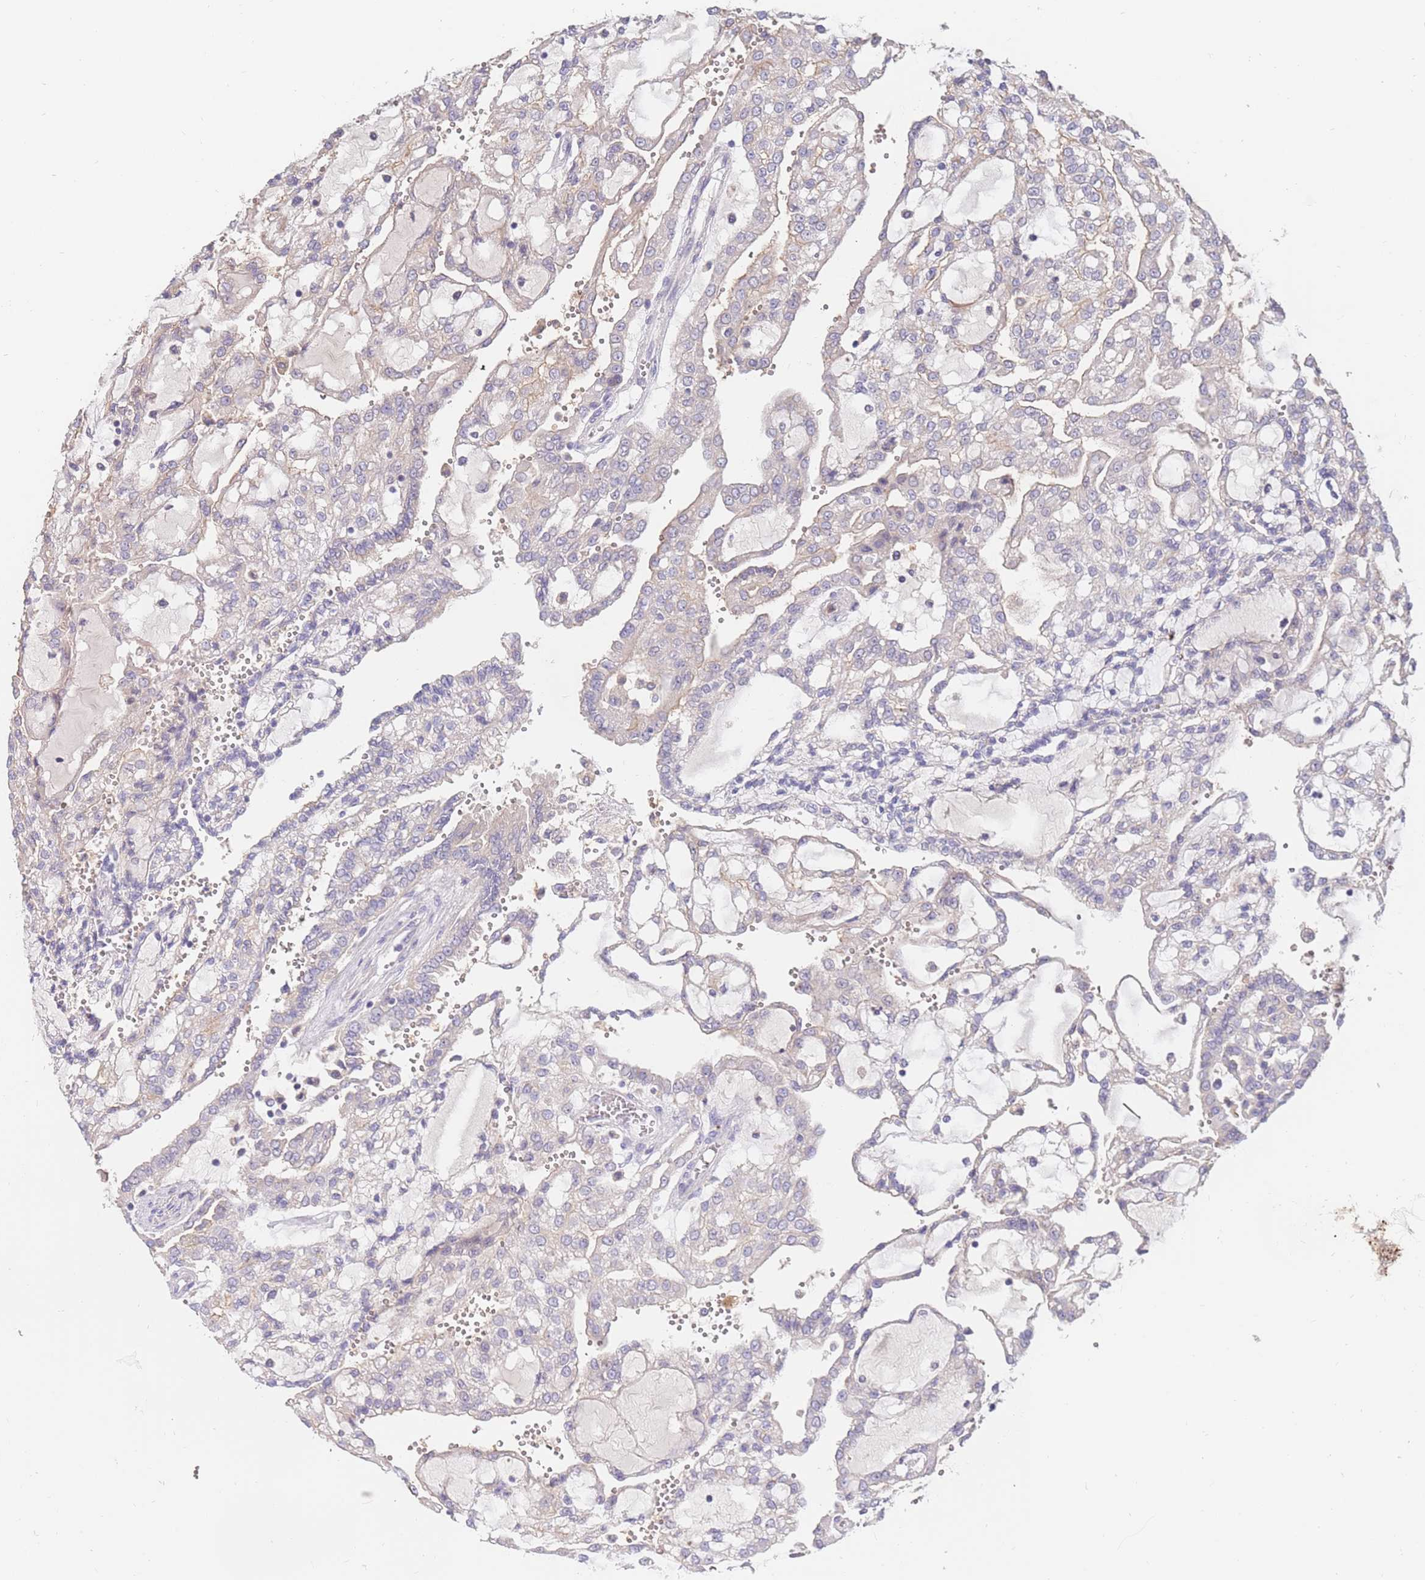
{"staining": {"intensity": "negative", "quantity": "none", "location": "none"}, "tissue": "renal cancer", "cell_type": "Tumor cells", "image_type": "cancer", "snomed": [{"axis": "morphology", "description": "Adenocarcinoma, NOS"}, {"axis": "topography", "description": "Kidney"}], "caption": "High magnification brightfield microscopy of renal cancer stained with DAB (brown) and counterstained with hematoxylin (blue): tumor cells show no significant staining.", "gene": "BORCS5", "patient": {"sex": "male", "age": 63}}